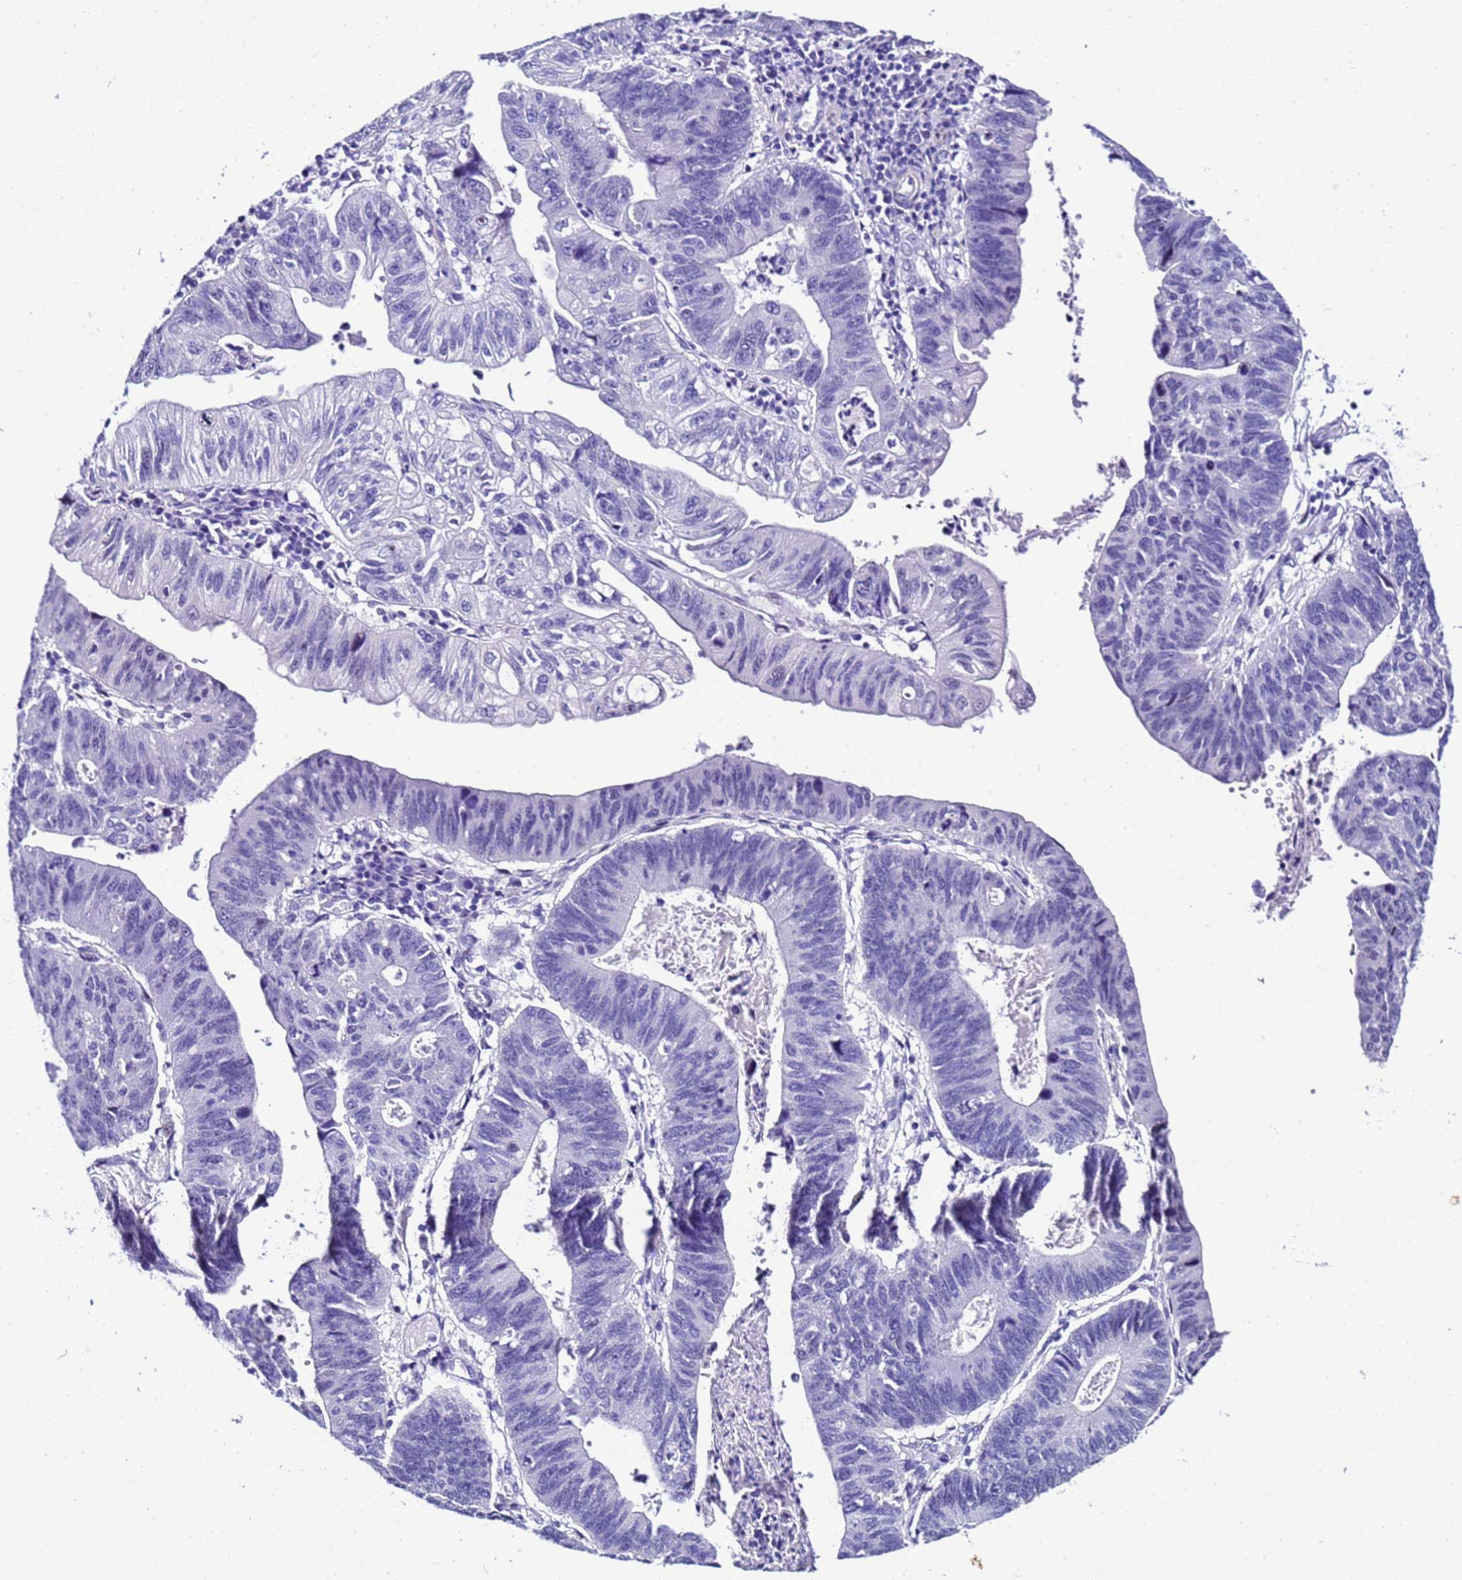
{"staining": {"intensity": "negative", "quantity": "none", "location": "none"}, "tissue": "stomach cancer", "cell_type": "Tumor cells", "image_type": "cancer", "snomed": [{"axis": "morphology", "description": "Adenocarcinoma, NOS"}, {"axis": "topography", "description": "Stomach"}], "caption": "Photomicrograph shows no significant protein positivity in tumor cells of stomach cancer. (DAB IHC visualized using brightfield microscopy, high magnification).", "gene": "ZNF417", "patient": {"sex": "male", "age": 59}}